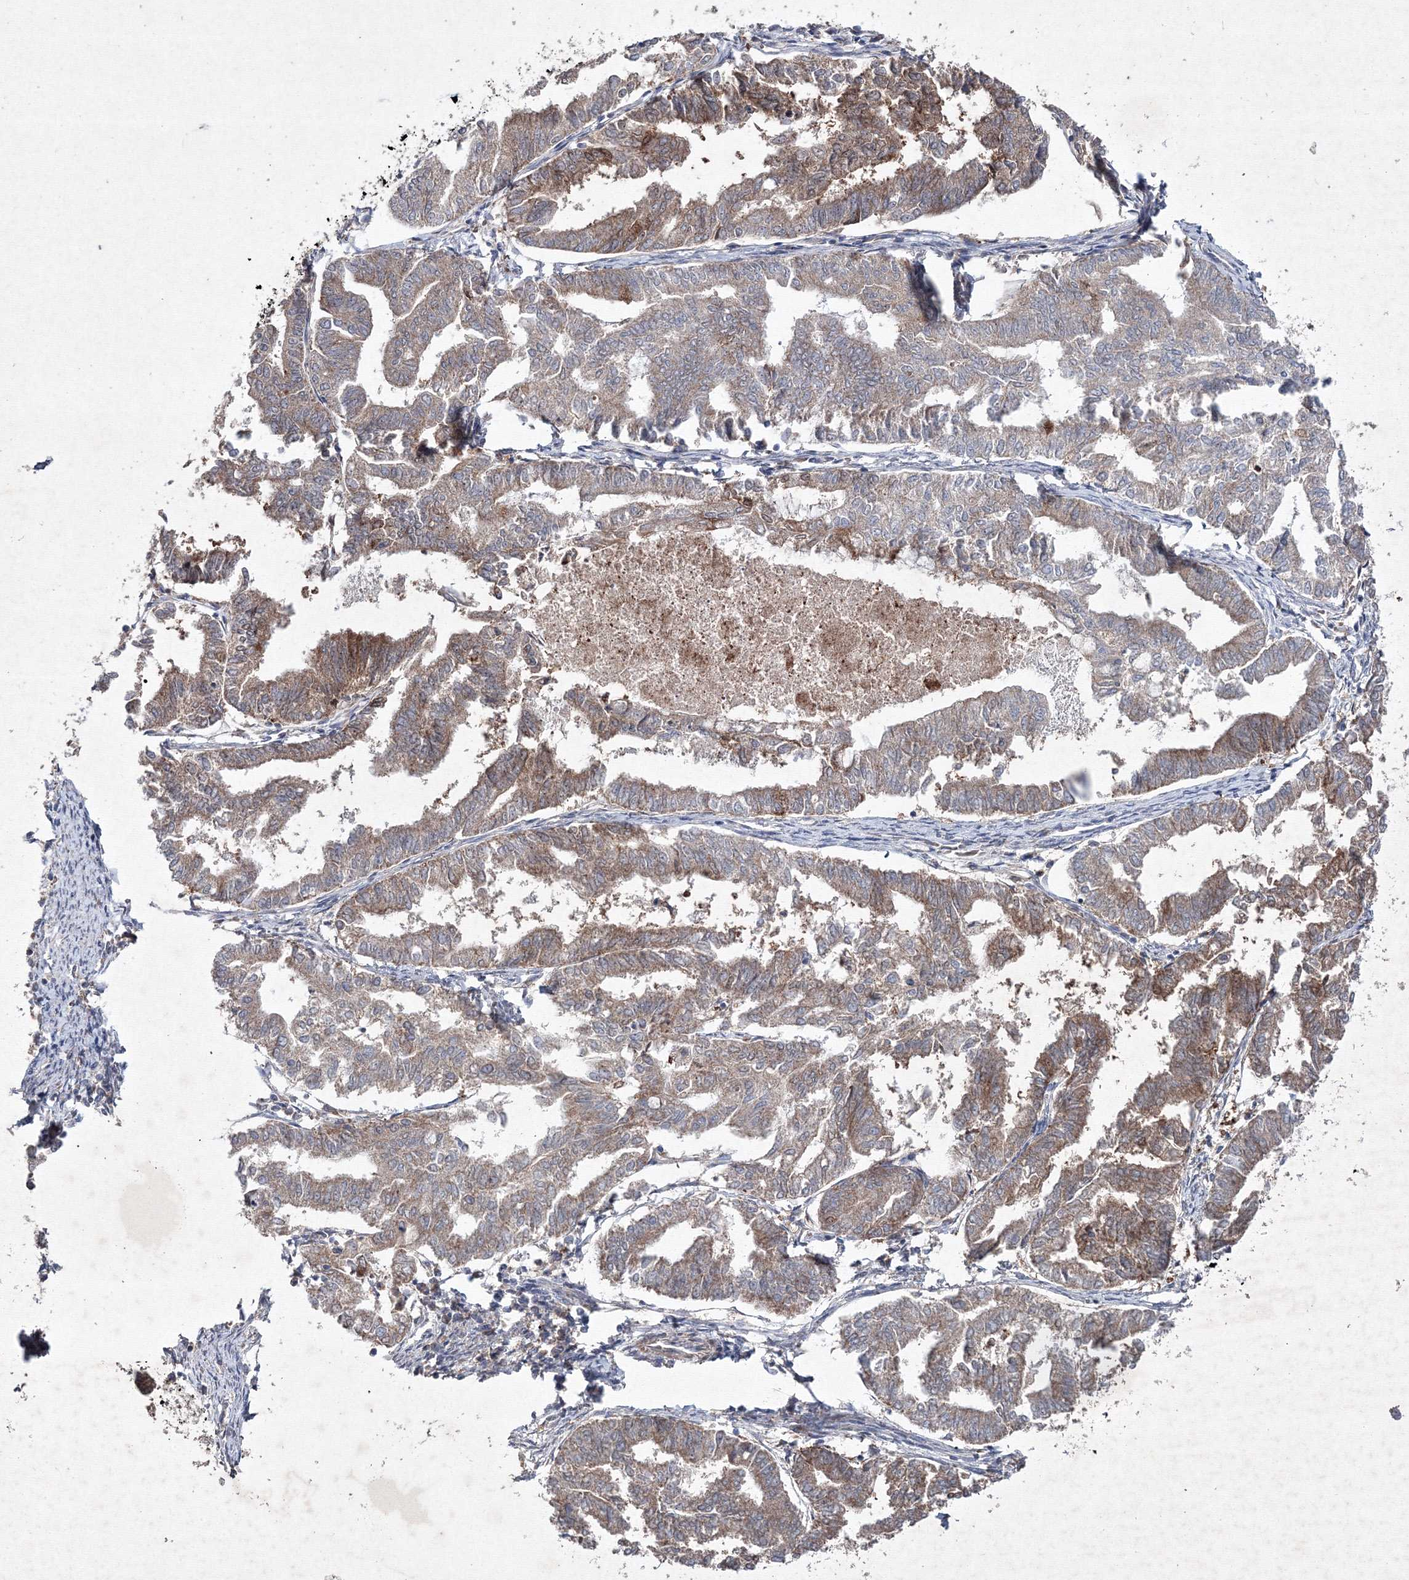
{"staining": {"intensity": "moderate", "quantity": ">75%", "location": "cytoplasmic/membranous"}, "tissue": "endometrial cancer", "cell_type": "Tumor cells", "image_type": "cancer", "snomed": [{"axis": "morphology", "description": "Adenocarcinoma, NOS"}, {"axis": "topography", "description": "Endometrium"}], "caption": "Immunohistochemistry (IHC) (DAB (3,3'-diaminobenzidine)) staining of adenocarcinoma (endometrial) displays moderate cytoplasmic/membranous protein positivity in about >75% of tumor cells. (DAB (3,3'-diaminobenzidine) IHC with brightfield microscopy, high magnification).", "gene": "GFM1", "patient": {"sex": "female", "age": 79}}